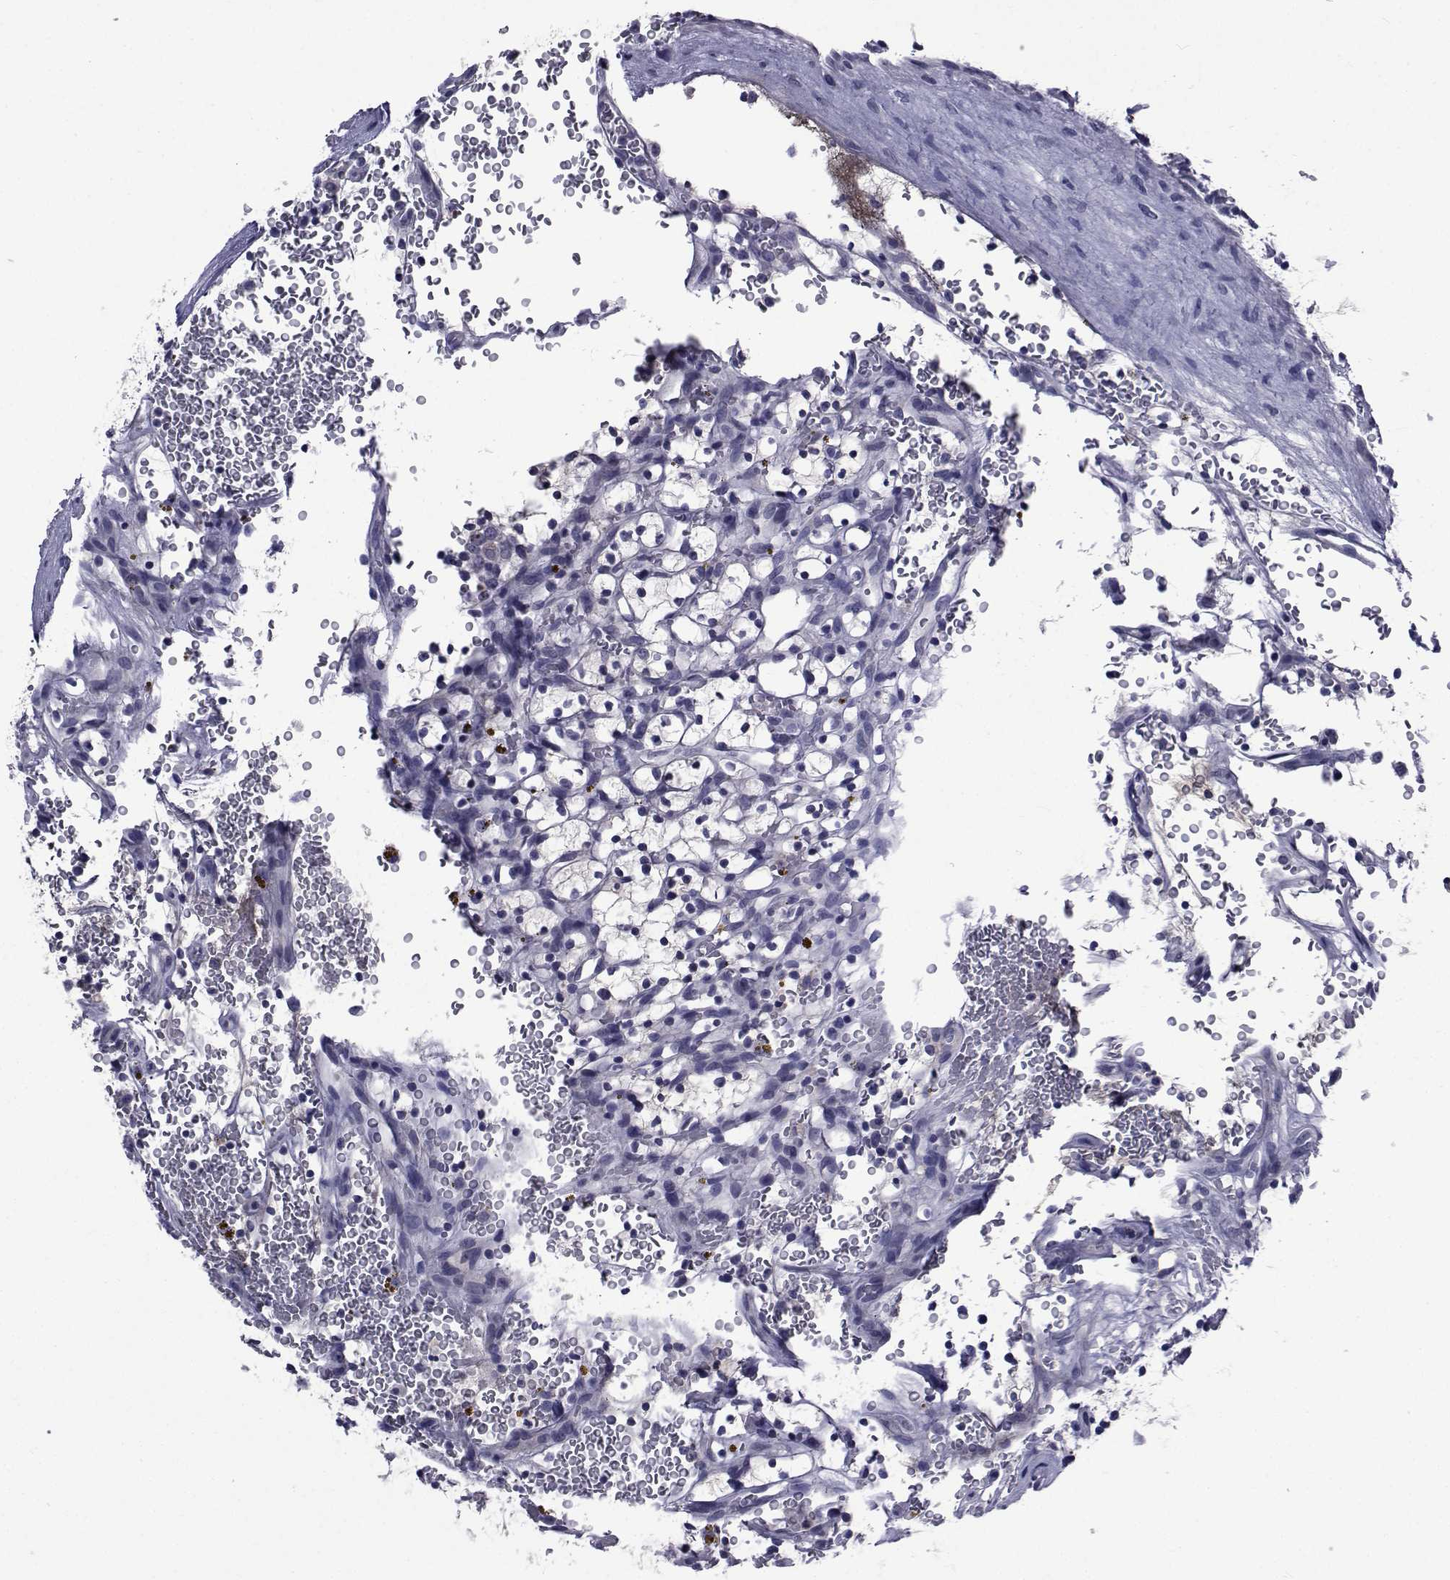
{"staining": {"intensity": "negative", "quantity": "none", "location": "none"}, "tissue": "renal cancer", "cell_type": "Tumor cells", "image_type": "cancer", "snomed": [{"axis": "morphology", "description": "Adenocarcinoma, NOS"}, {"axis": "topography", "description": "Kidney"}], "caption": "Image shows no protein positivity in tumor cells of renal cancer tissue. Nuclei are stained in blue.", "gene": "SEMA5B", "patient": {"sex": "female", "age": 64}}